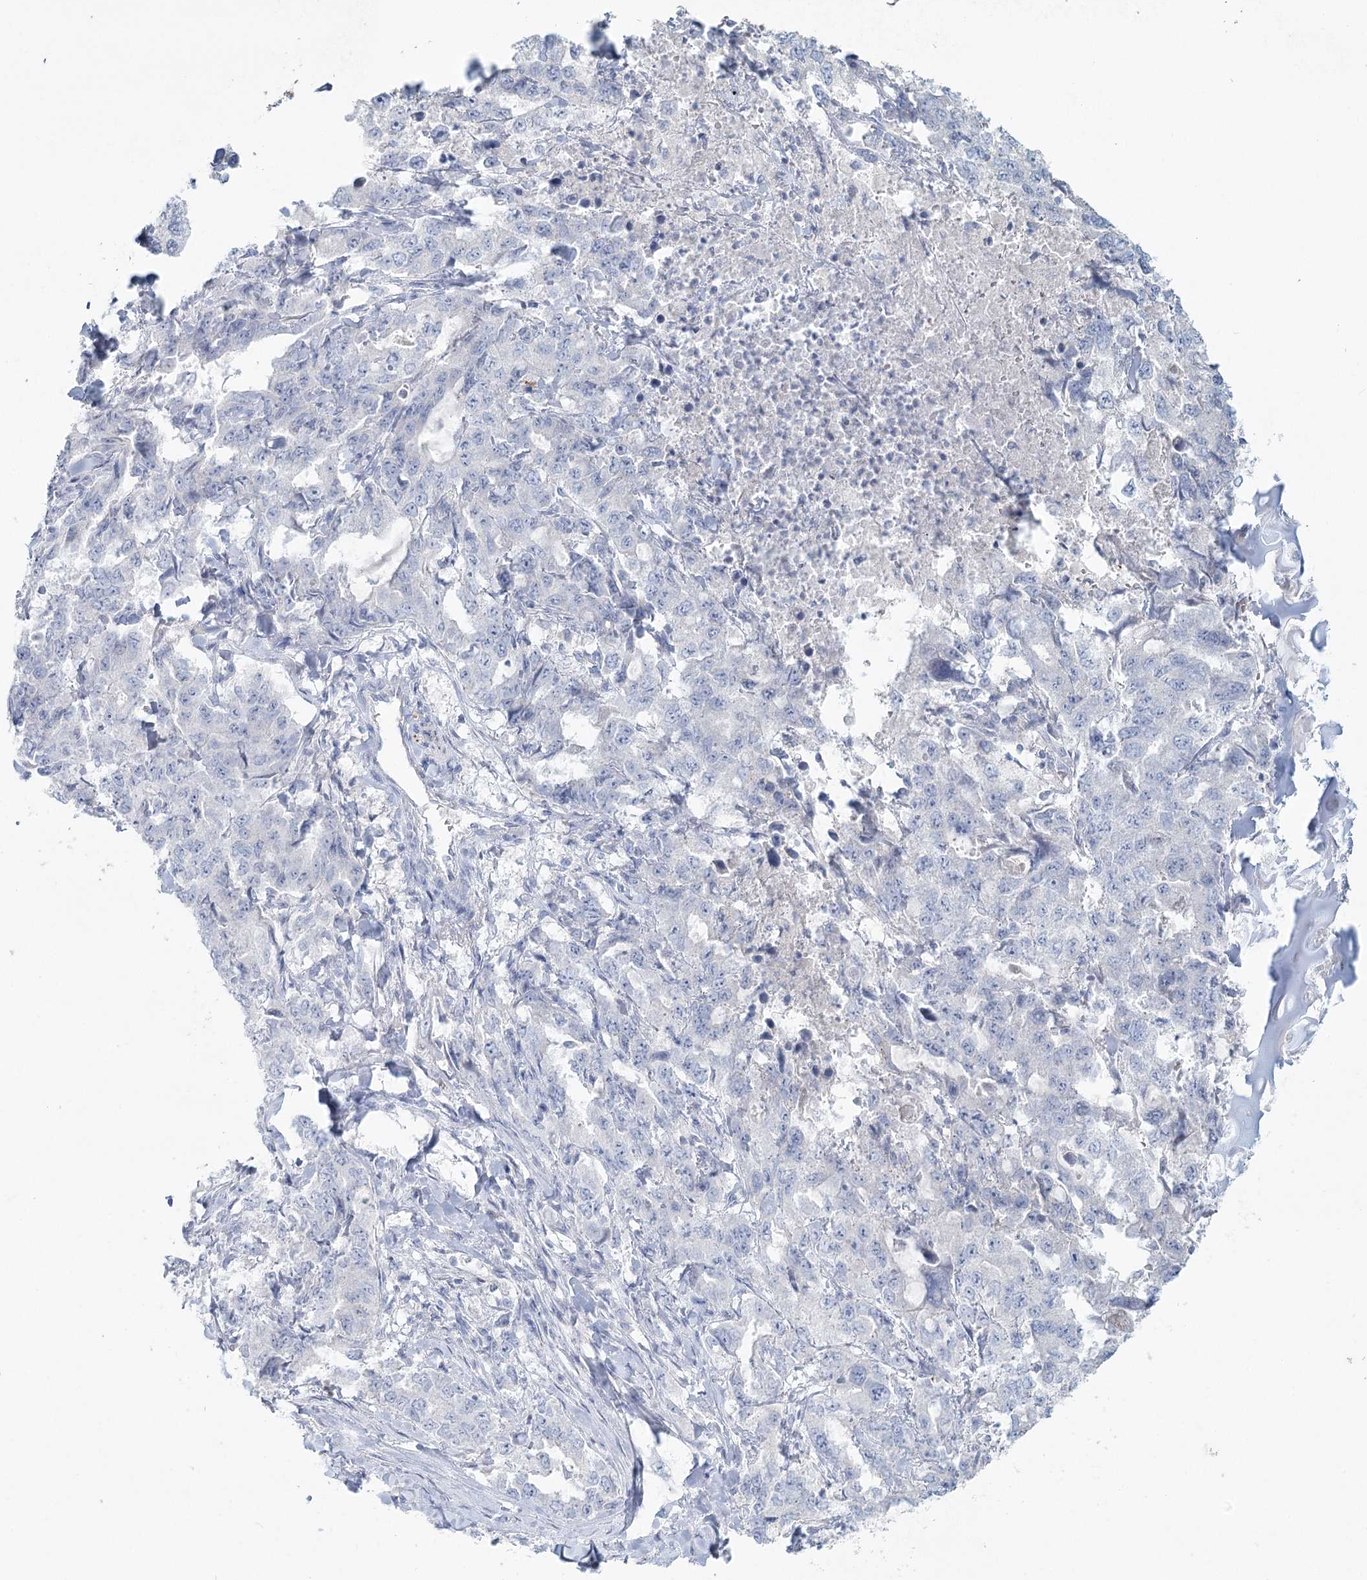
{"staining": {"intensity": "negative", "quantity": "none", "location": "none"}, "tissue": "lung cancer", "cell_type": "Tumor cells", "image_type": "cancer", "snomed": [{"axis": "morphology", "description": "Adenocarcinoma, NOS"}, {"axis": "topography", "description": "Lung"}], "caption": "An immunohistochemistry micrograph of lung adenocarcinoma is shown. There is no staining in tumor cells of lung adenocarcinoma.", "gene": "LRP2BP", "patient": {"sex": "female", "age": 51}}